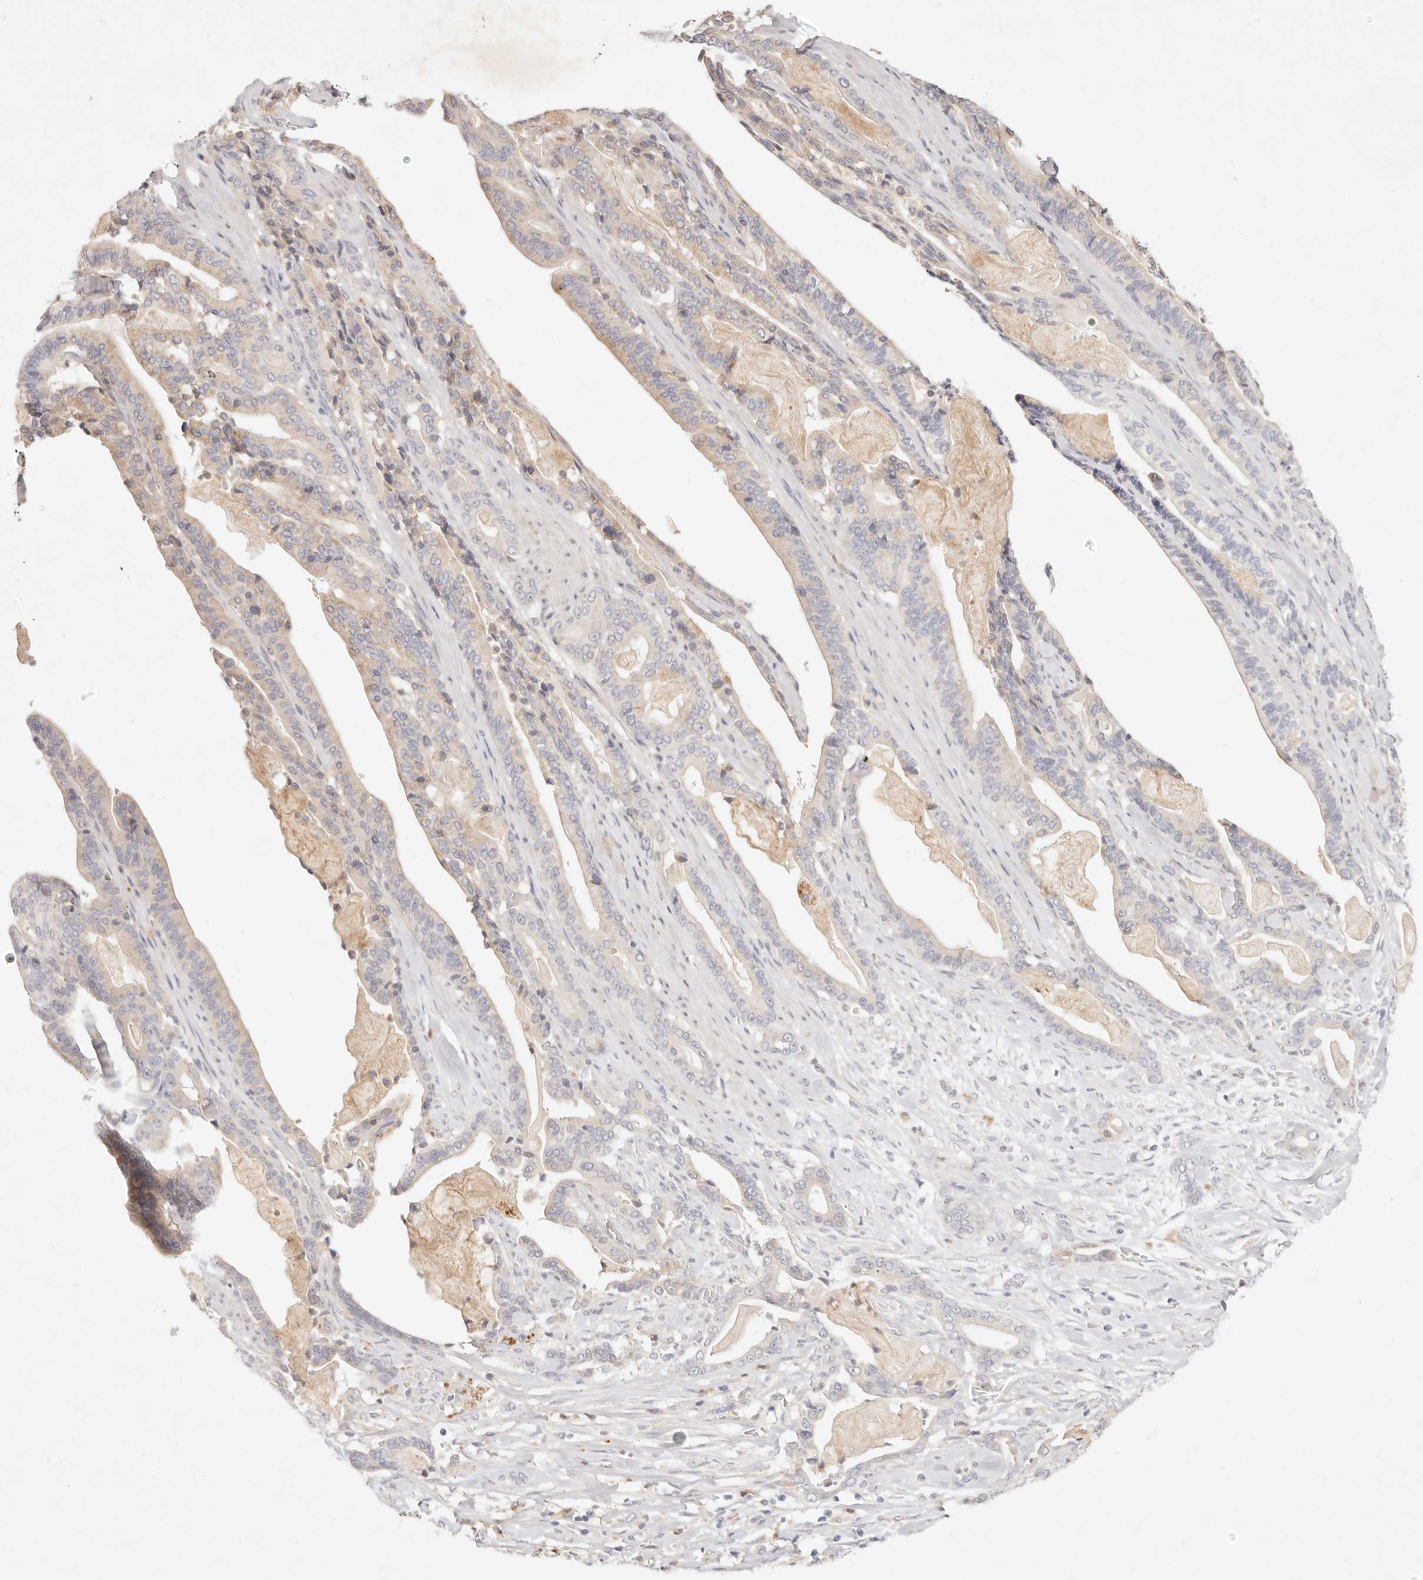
{"staining": {"intensity": "weak", "quantity": "25%-75%", "location": "cytoplasmic/membranous"}, "tissue": "pancreatic cancer", "cell_type": "Tumor cells", "image_type": "cancer", "snomed": [{"axis": "morphology", "description": "Adenocarcinoma, NOS"}, {"axis": "topography", "description": "Pancreas"}], "caption": "High-power microscopy captured an immunohistochemistry (IHC) histopathology image of pancreatic cancer, revealing weak cytoplasmic/membranous positivity in approximately 25%-75% of tumor cells.", "gene": "GPR84", "patient": {"sex": "male", "age": 63}}